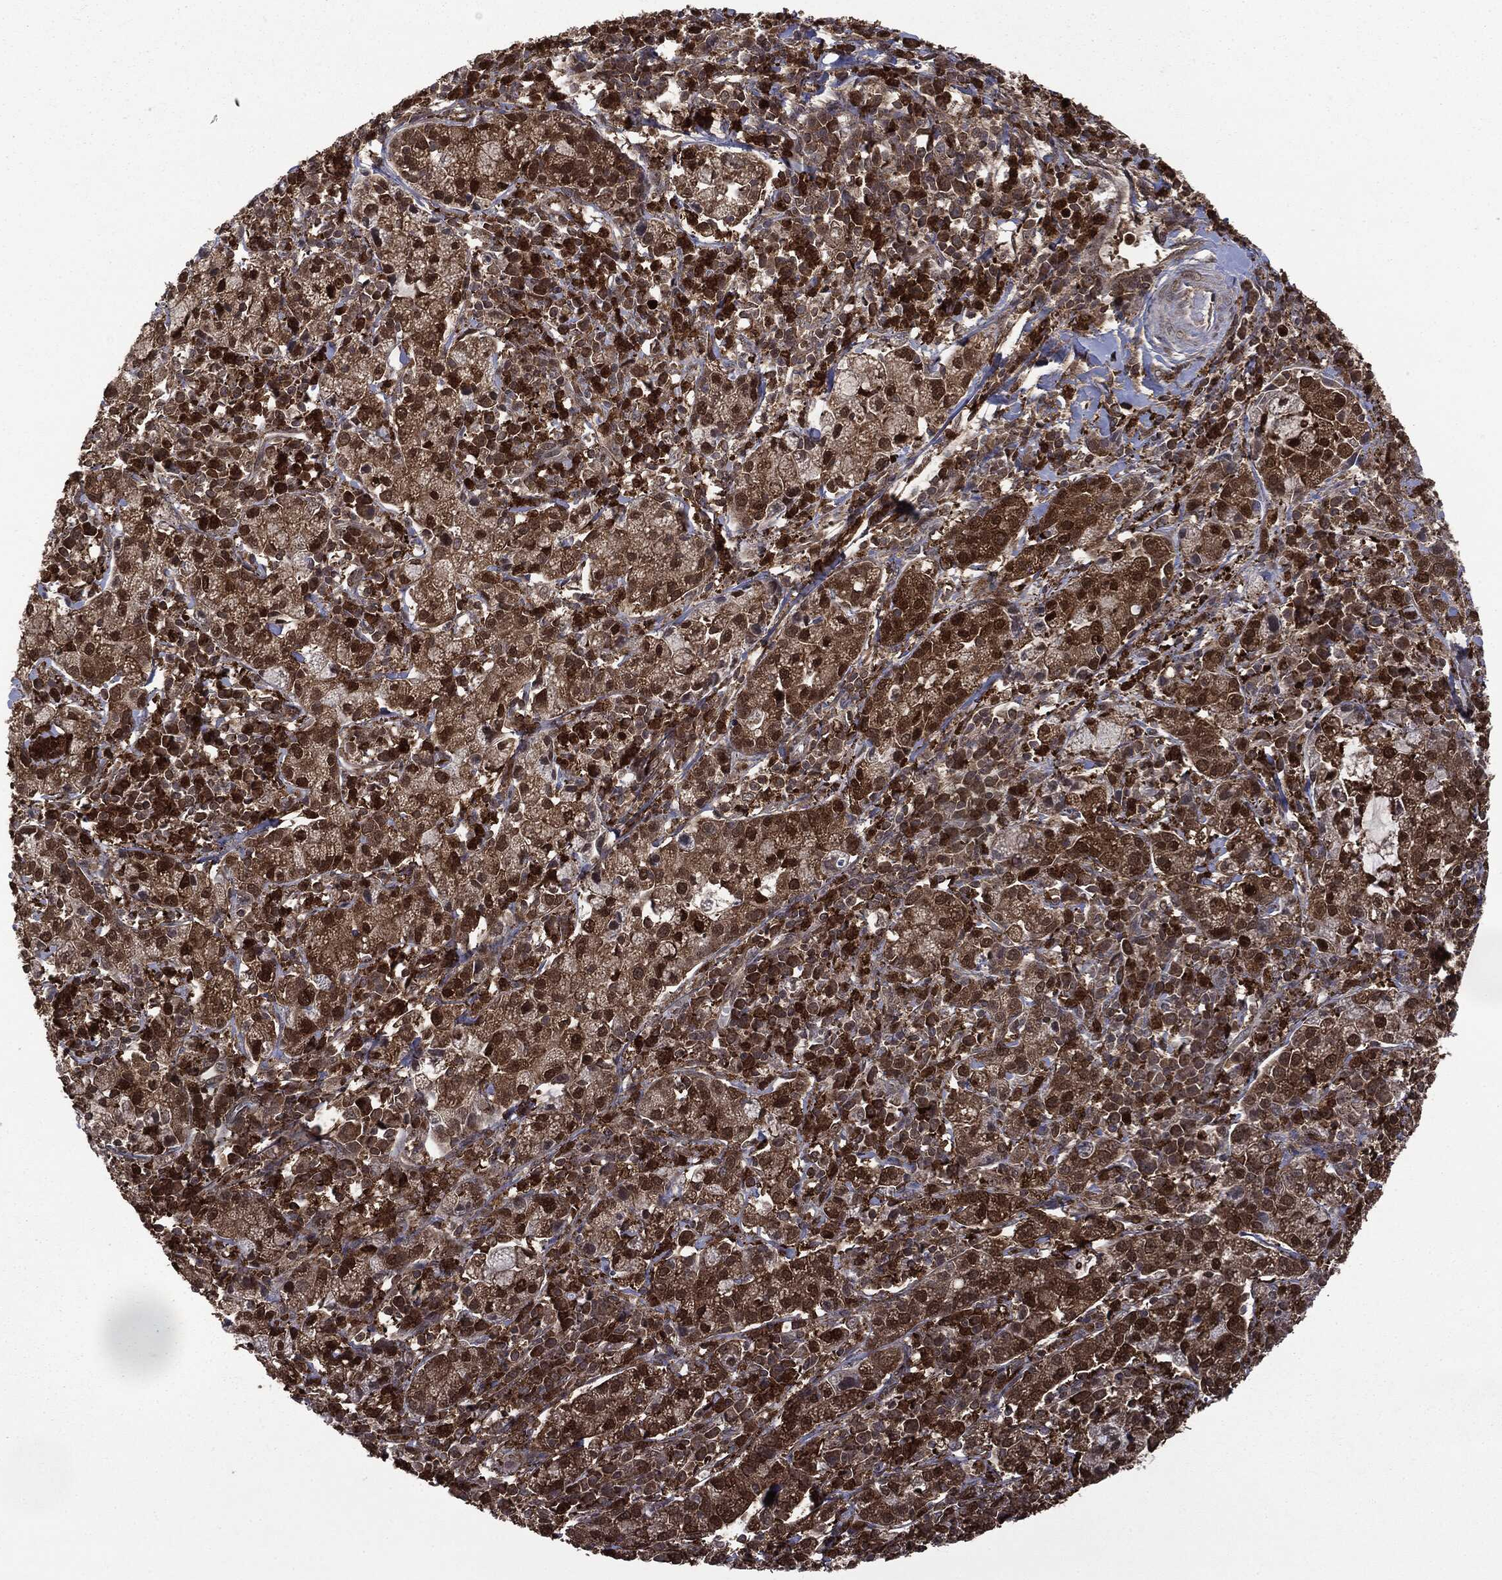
{"staining": {"intensity": "strong", "quantity": ">75%", "location": "cytoplasmic/membranous,nuclear"}, "tissue": "cervical cancer", "cell_type": "Tumor cells", "image_type": "cancer", "snomed": [{"axis": "morphology", "description": "Normal tissue, NOS"}, {"axis": "morphology", "description": "Adenocarcinoma, NOS"}, {"axis": "topography", "description": "Cervix"}], "caption": "Protein positivity by immunohistochemistry displays strong cytoplasmic/membranous and nuclear staining in approximately >75% of tumor cells in cervical cancer (adenocarcinoma).", "gene": "GPI", "patient": {"sex": "female", "age": 44}}